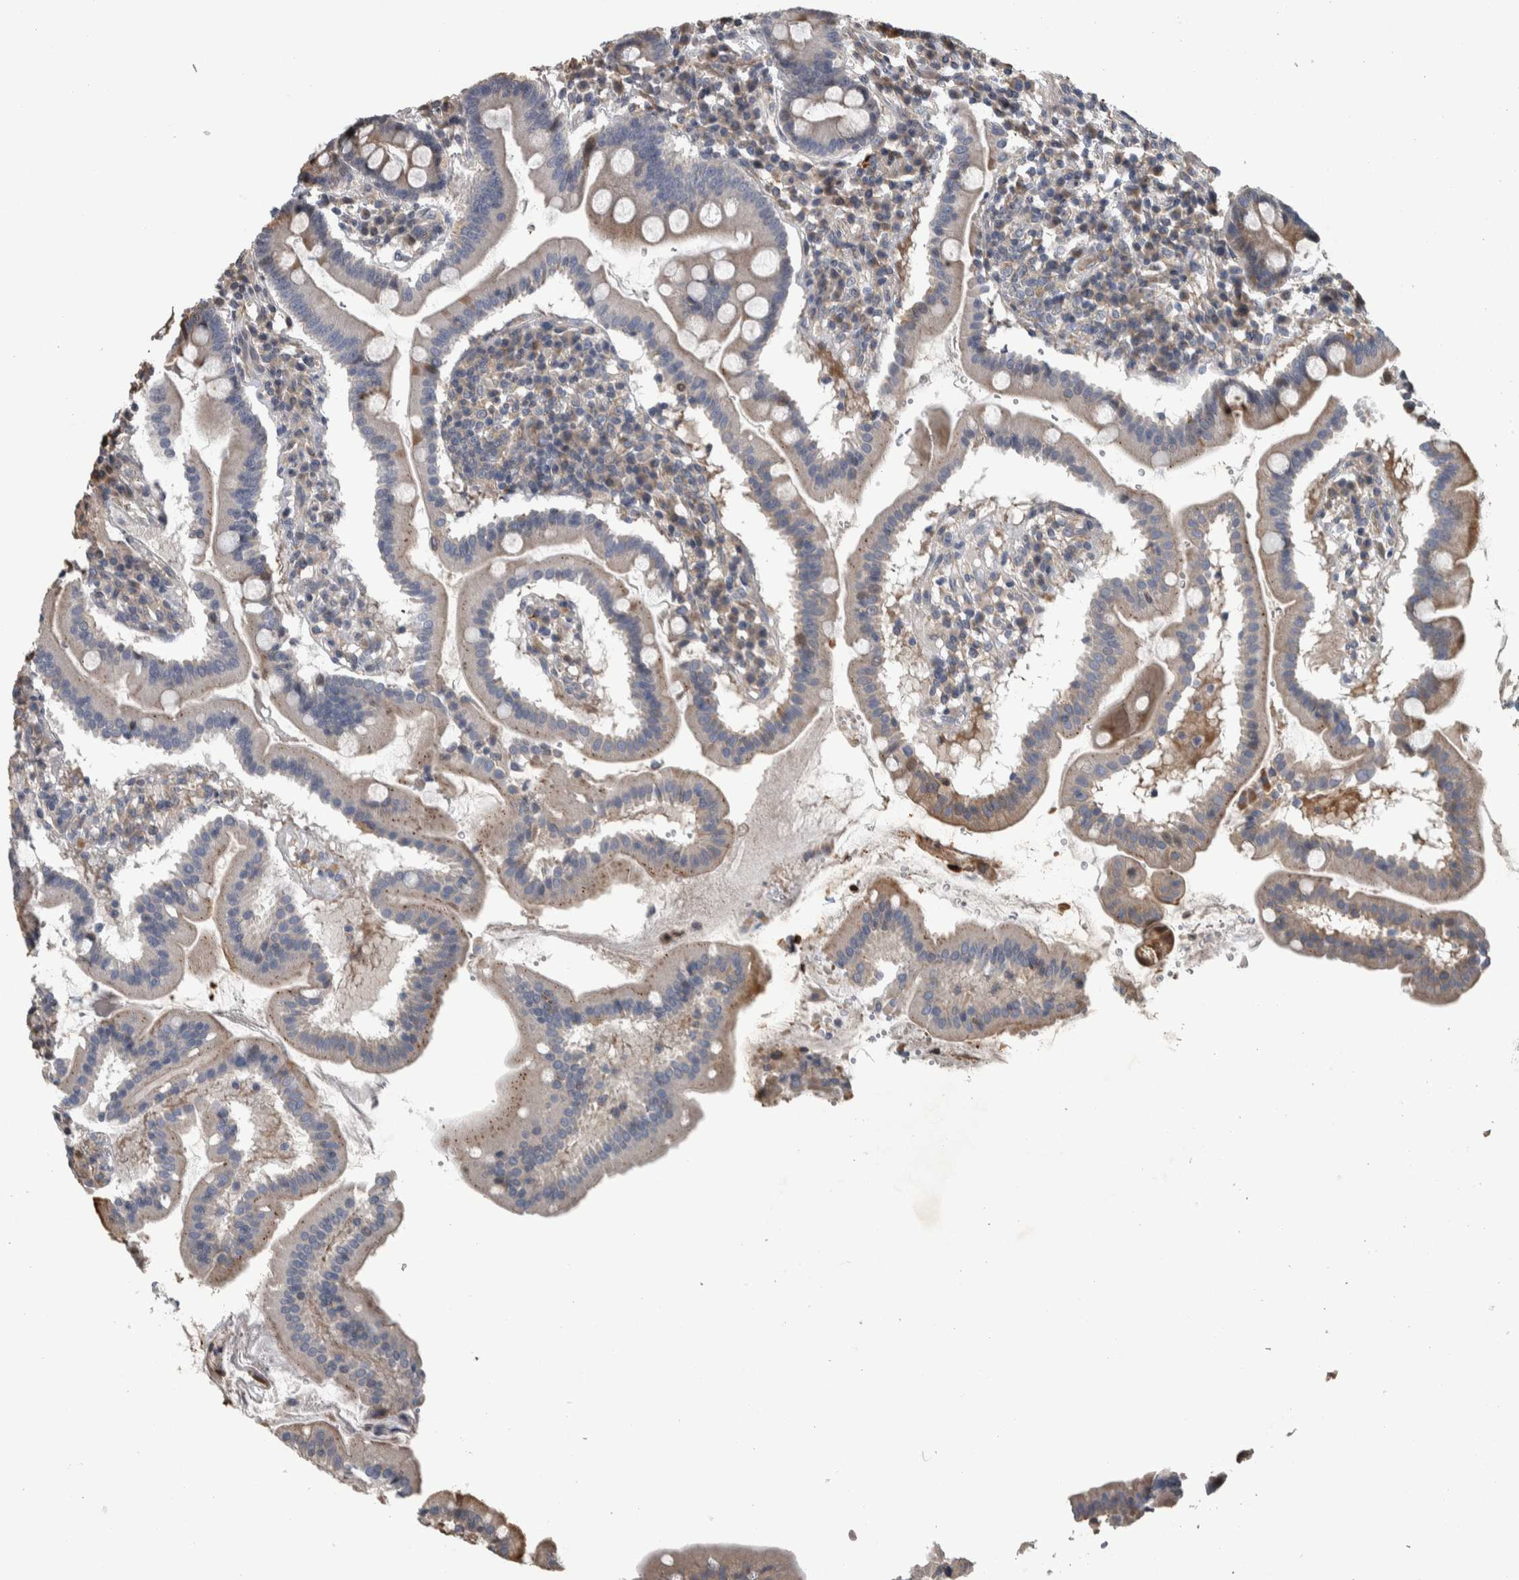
{"staining": {"intensity": "weak", "quantity": ">75%", "location": "cytoplasmic/membranous"}, "tissue": "duodenum", "cell_type": "Glandular cells", "image_type": "normal", "snomed": [{"axis": "morphology", "description": "Normal tissue, NOS"}, {"axis": "topography", "description": "Duodenum"}], "caption": "The micrograph displays immunohistochemical staining of unremarkable duodenum. There is weak cytoplasmic/membranous positivity is appreciated in about >75% of glandular cells.", "gene": "NT5C2", "patient": {"sex": "male", "age": 50}}